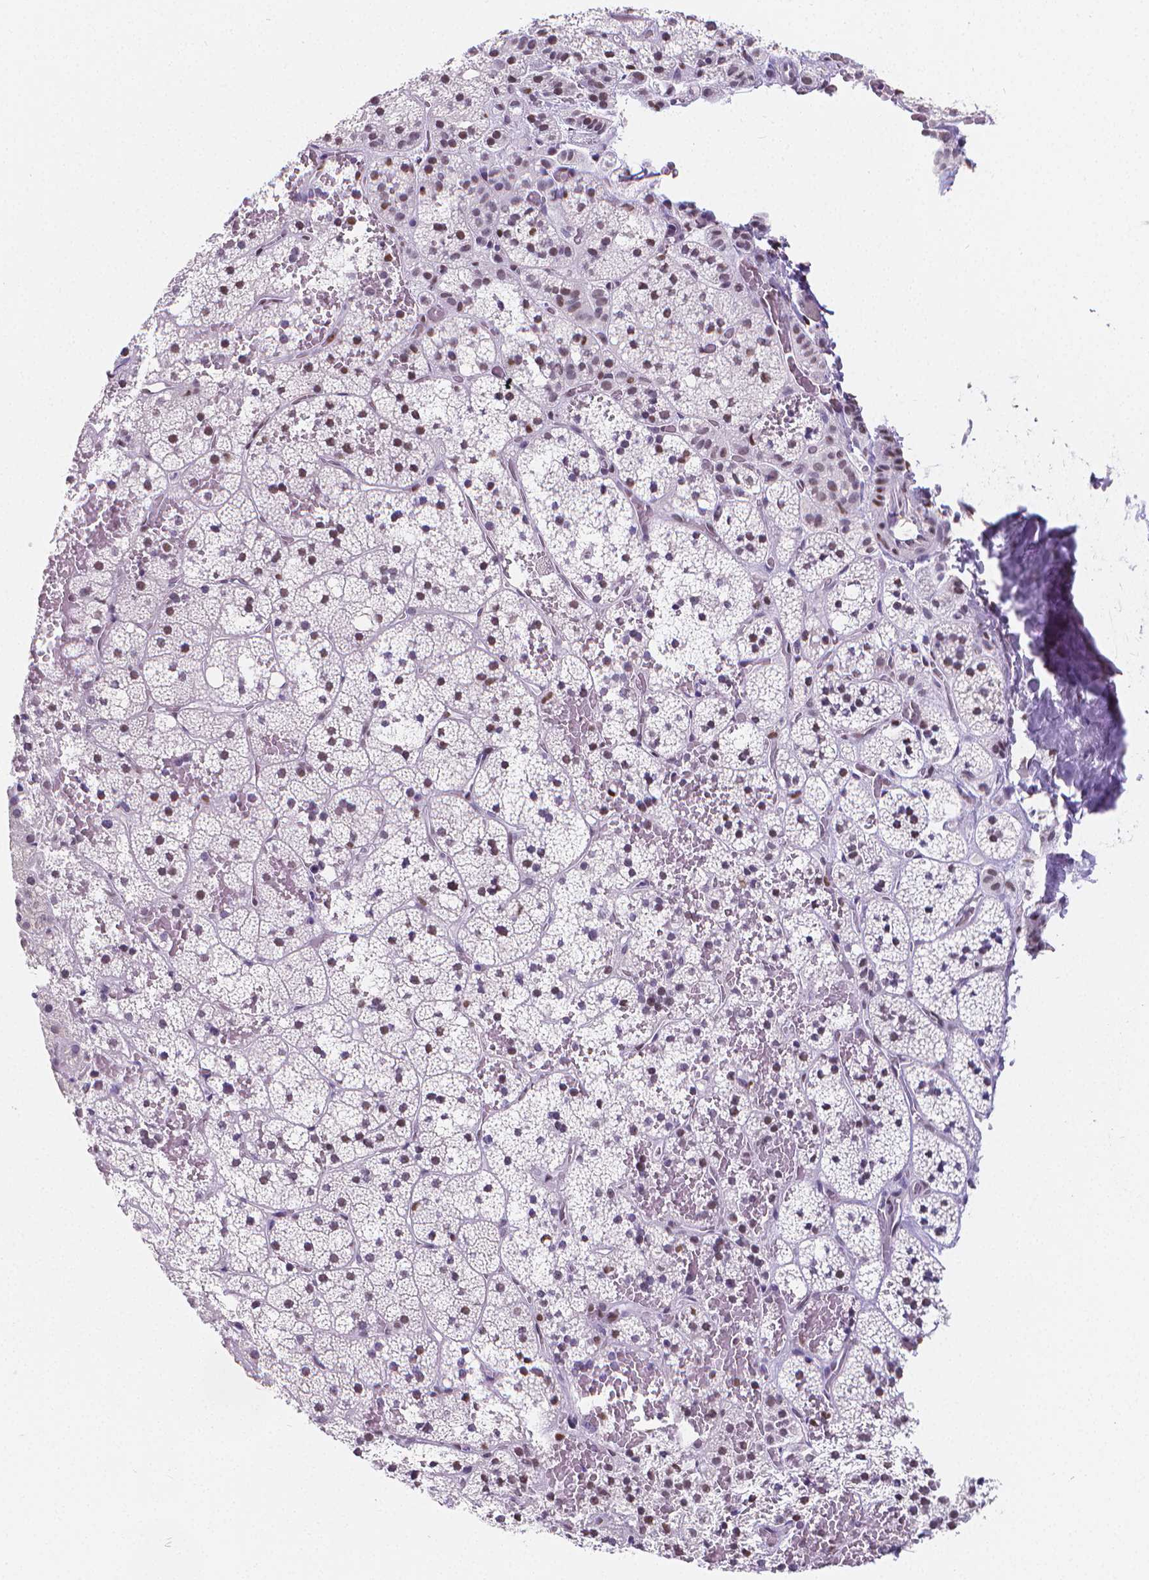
{"staining": {"intensity": "weak", "quantity": "<25%", "location": "nuclear"}, "tissue": "adrenal gland", "cell_type": "Glandular cells", "image_type": "normal", "snomed": [{"axis": "morphology", "description": "Normal tissue, NOS"}, {"axis": "topography", "description": "Adrenal gland"}], "caption": "Image shows no significant protein positivity in glandular cells of unremarkable adrenal gland.", "gene": "MEF2C", "patient": {"sex": "male", "age": 53}}